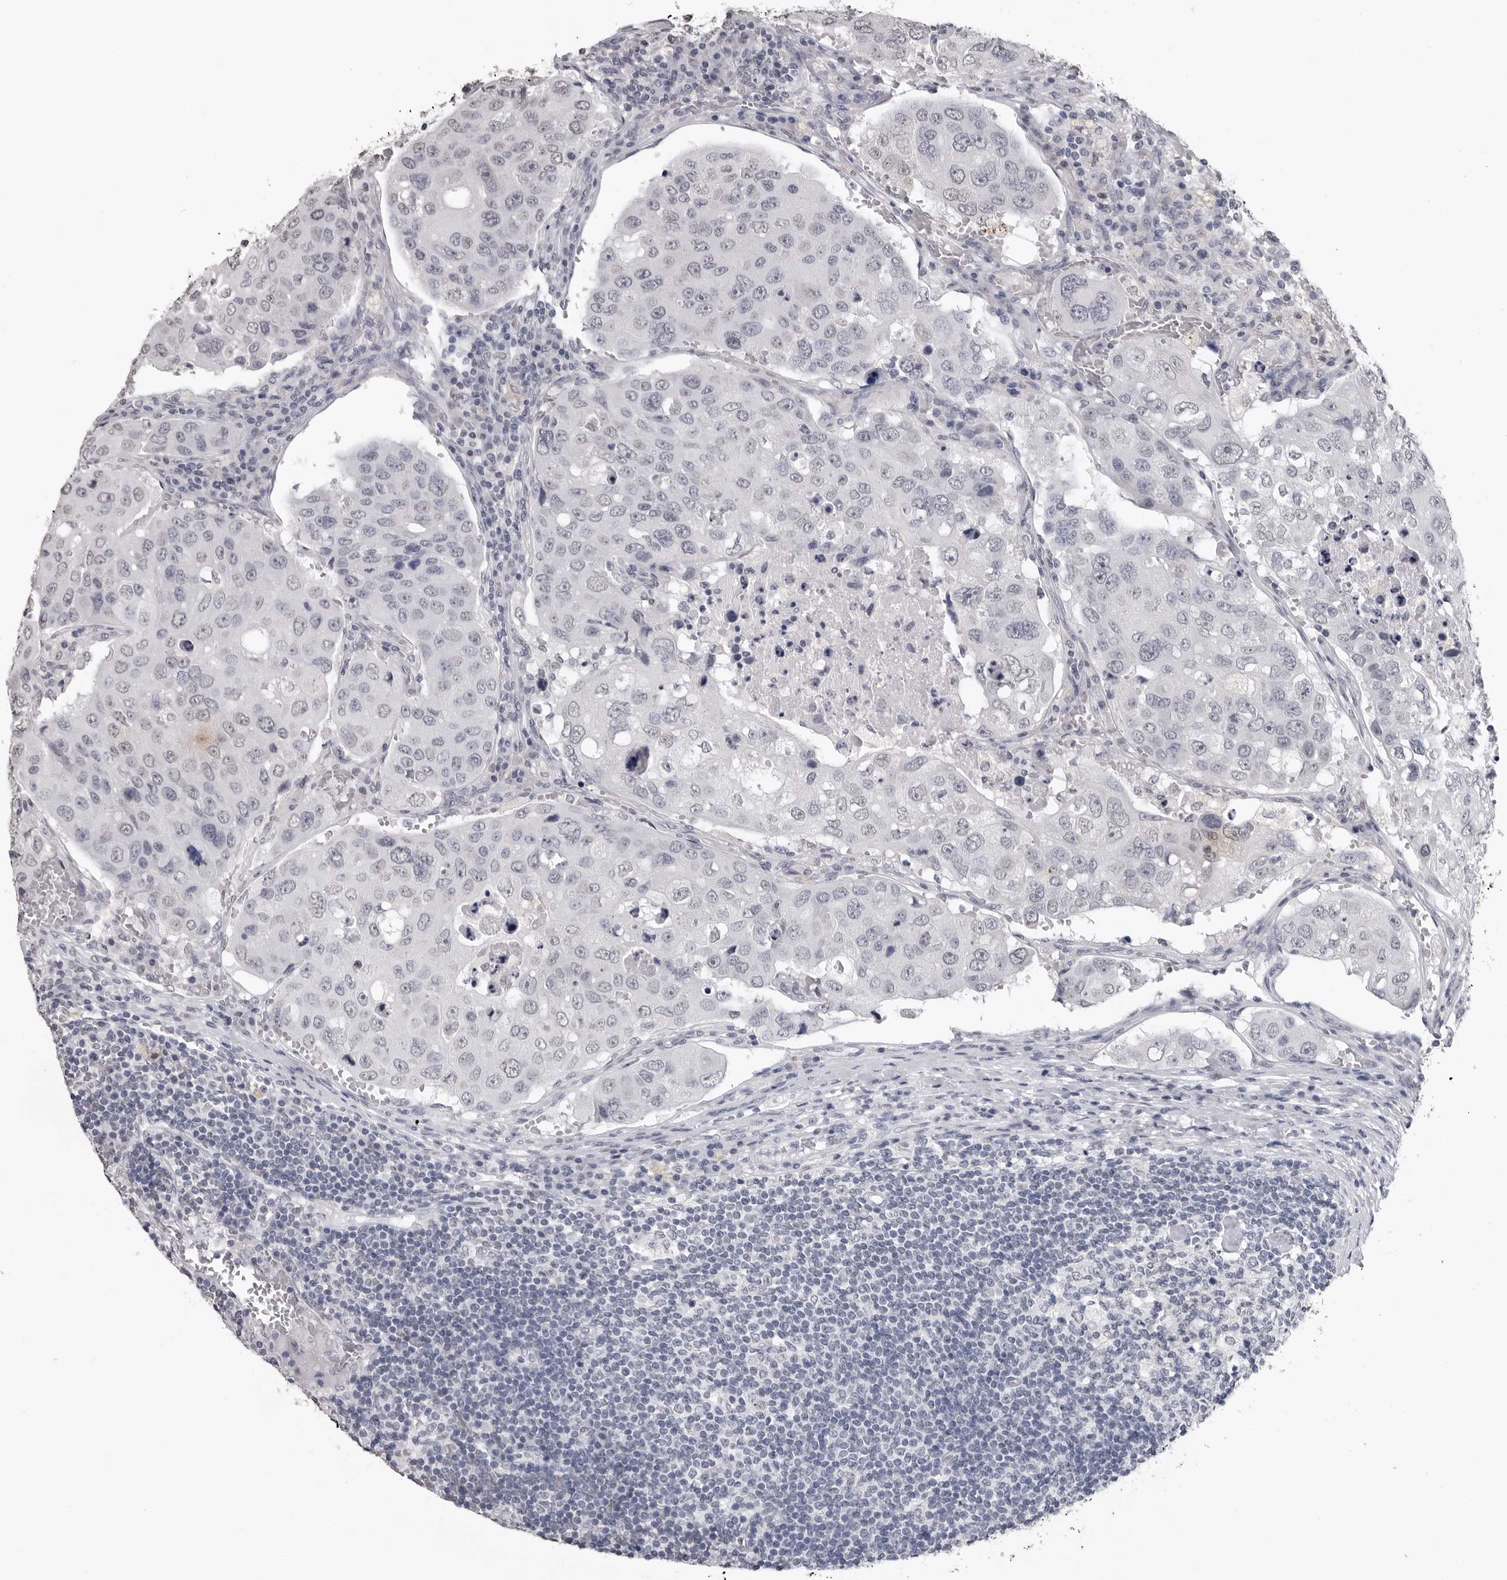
{"staining": {"intensity": "negative", "quantity": "none", "location": "none"}, "tissue": "urothelial cancer", "cell_type": "Tumor cells", "image_type": "cancer", "snomed": [{"axis": "morphology", "description": "Urothelial carcinoma, High grade"}, {"axis": "topography", "description": "Lymph node"}, {"axis": "topography", "description": "Urinary bladder"}], "caption": "Tumor cells show no significant positivity in urothelial cancer.", "gene": "HEPACAM", "patient": {"sex": "male", "age": 51}}